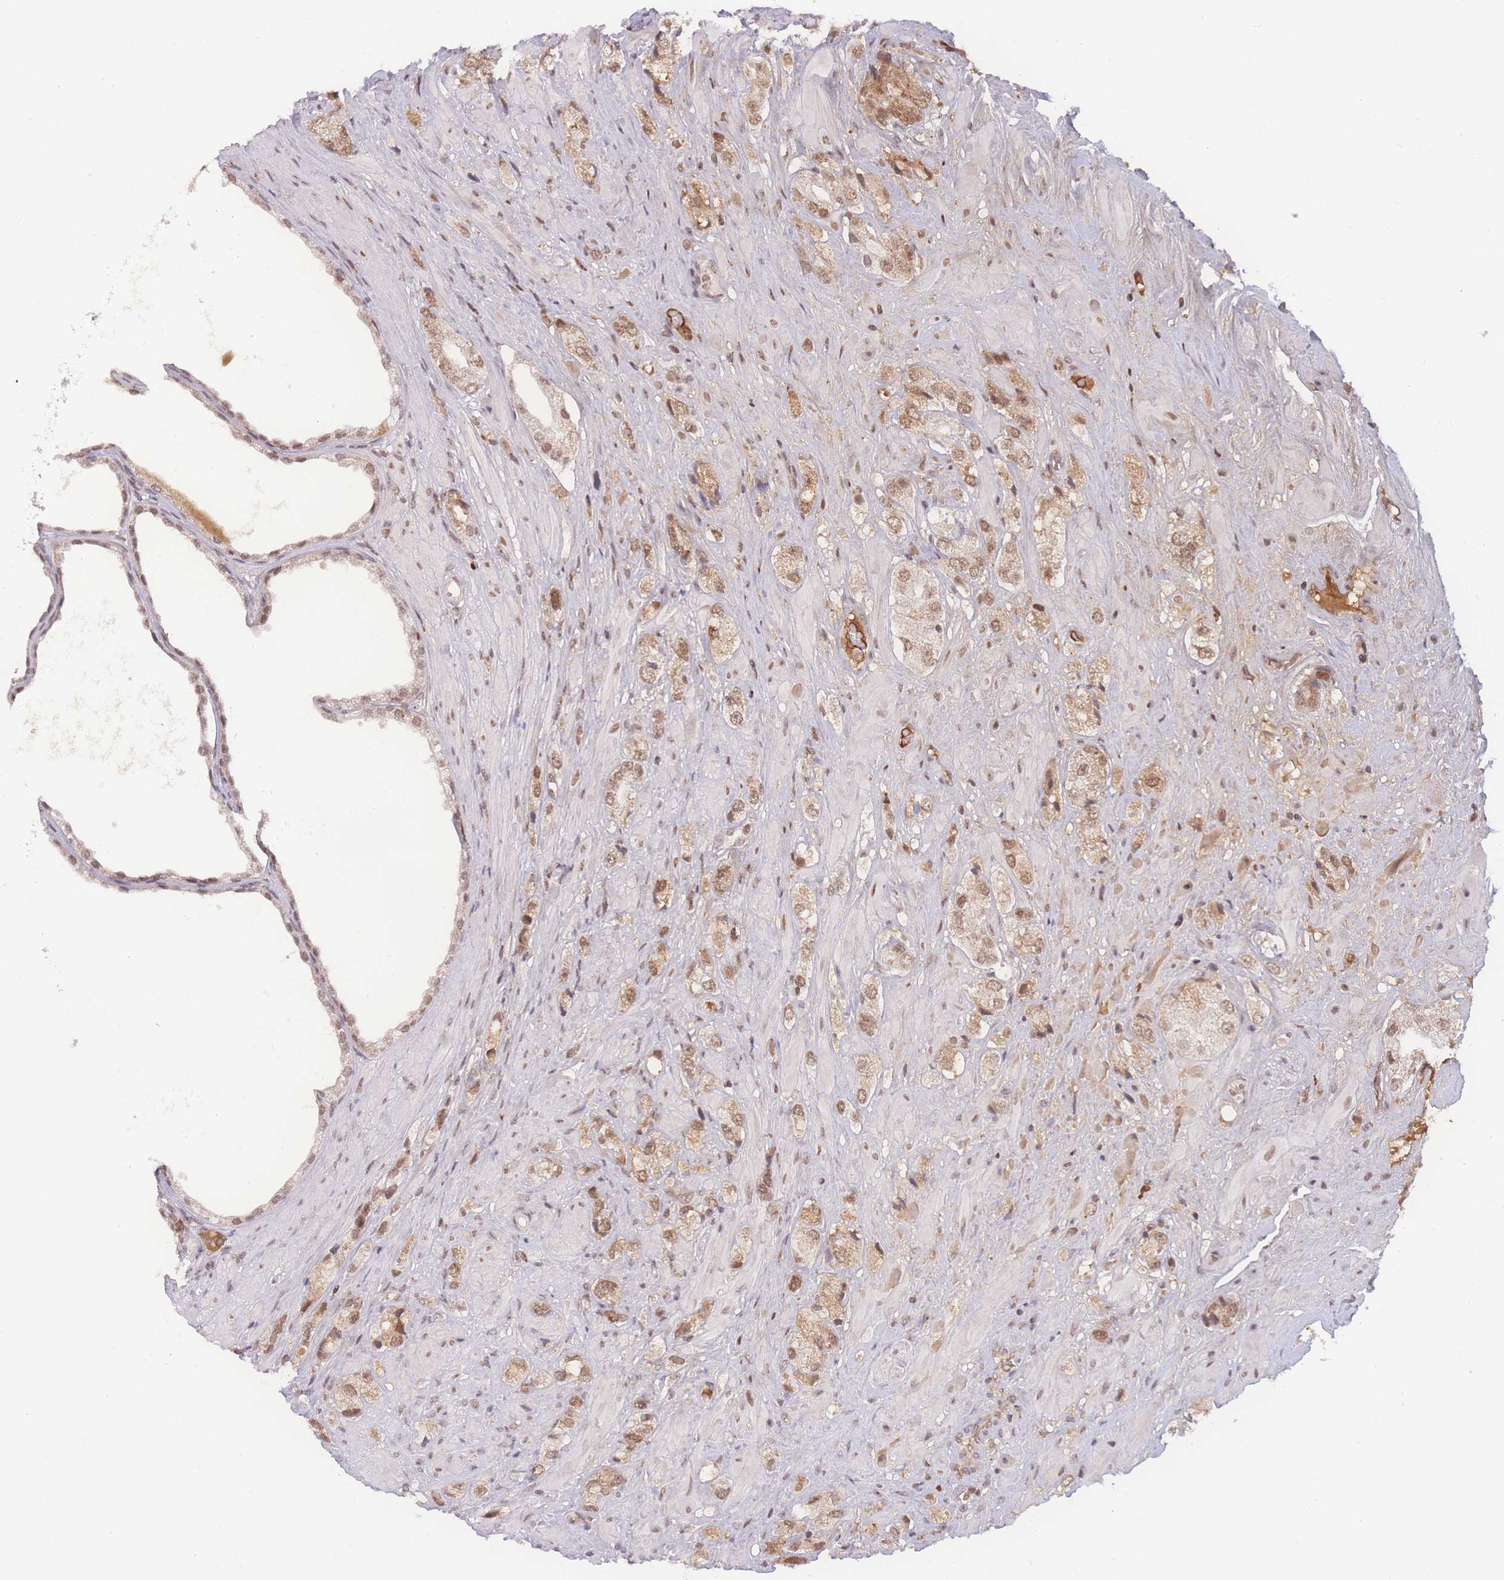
{"staining": {"intensity": "moderate", "quantity": ">75%", "location": "nuclear"}, "tissue": "prostate cancer", "cell_type": "Tumor cells", "image_type": "cancer", "snomed": [{"axis": "morphology", "description": "Adenocarcinoma, High grade"}, {"axis": "topography", "description": "Prostate and seminal vesicle, NOS"}], "caption": "Tumor cells demonstrate medium levels of moderate nuclear staining in approximately >75% of cells in human prostate high-grade adenocarcinoma.", "gene": "RAVER1", "patient": {"sex": "male", "age": 64}}